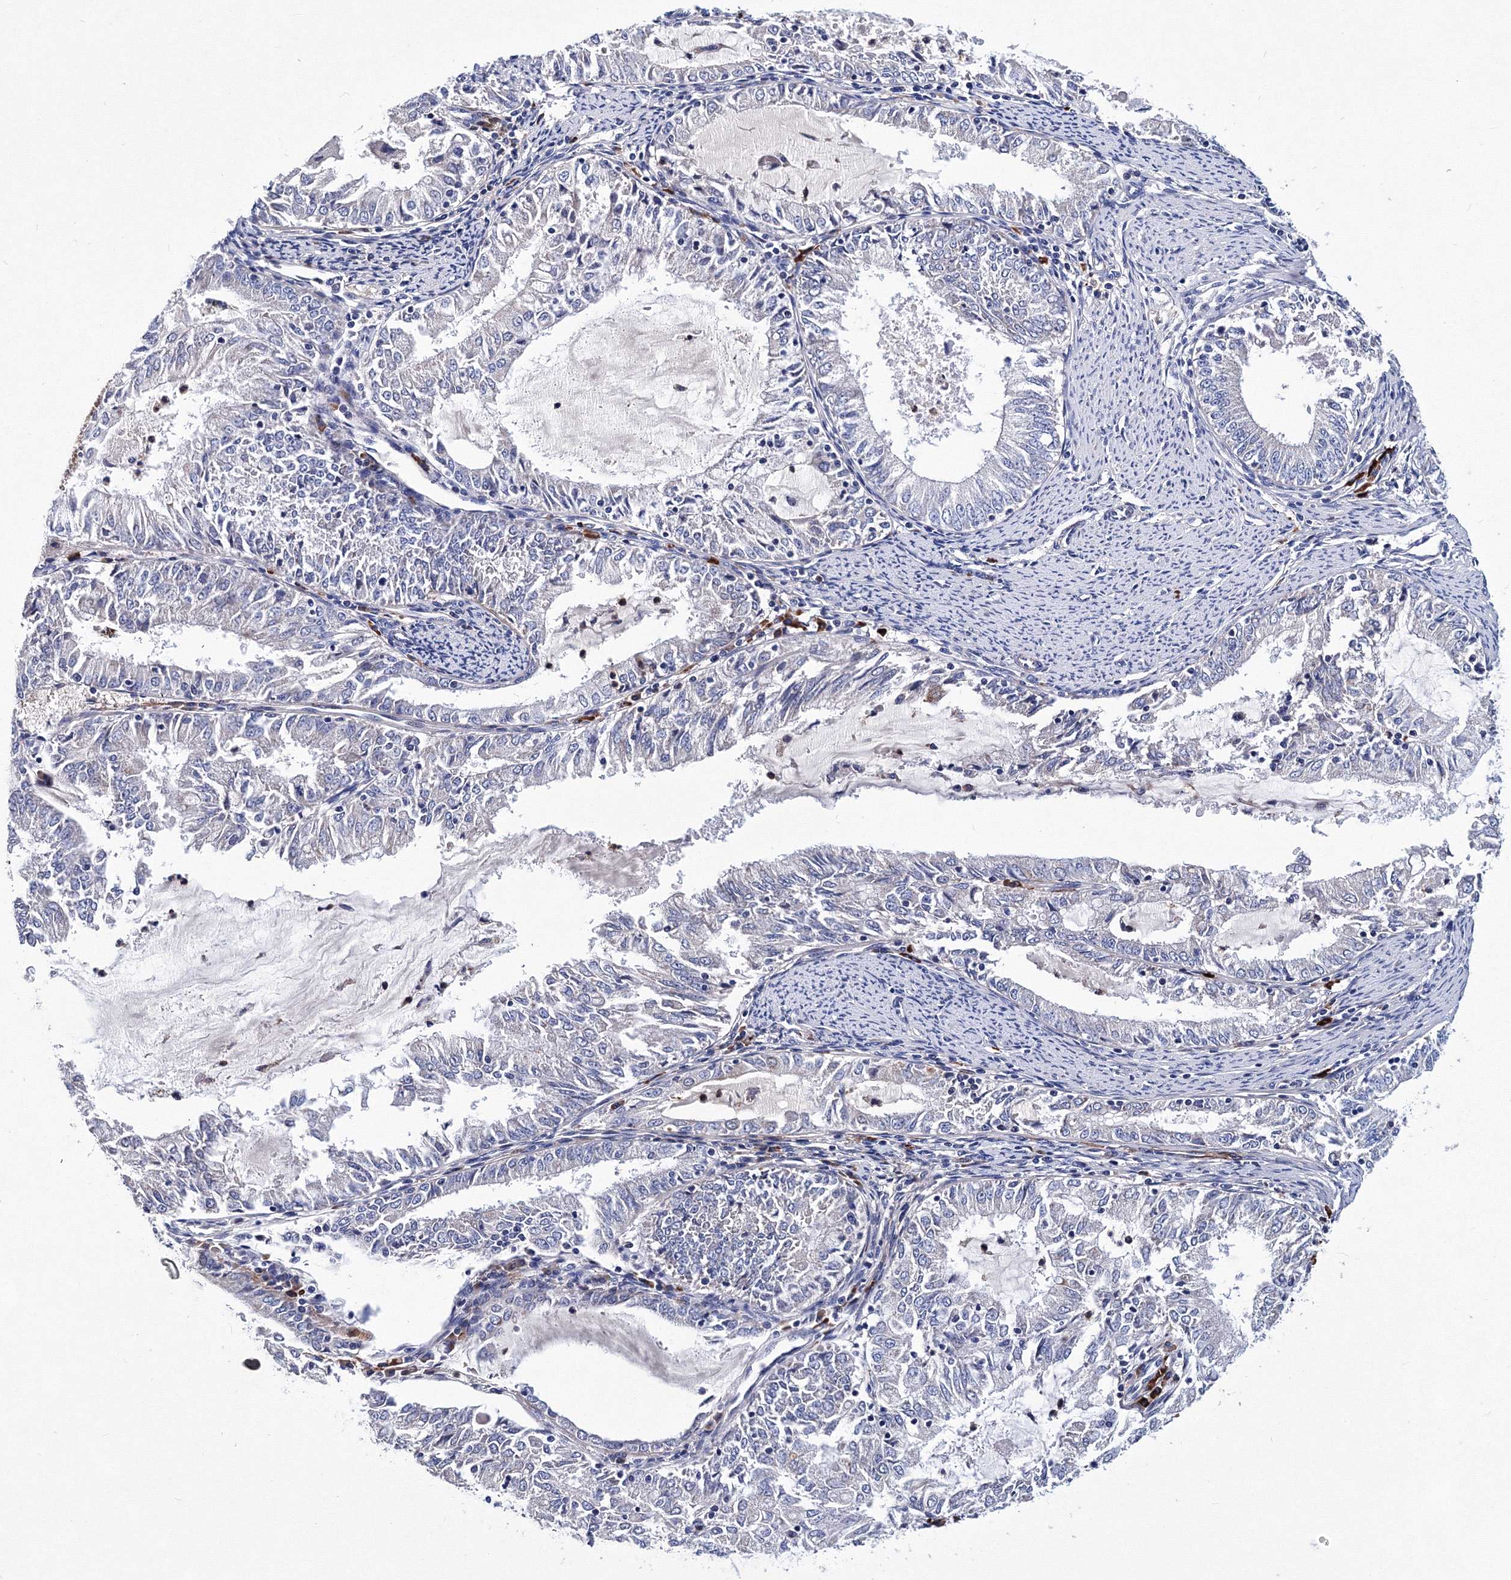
{"staining": {"intensity": "negative", "quantity": "none", "location": "none"}, "tissue": "endometrial cancer", "cell_type": "Tumor cells", "image_type": "cancer", "snomed": [{"axis": "morphology", "description": "Adenocarcinoma, NOS"}, {"axis": "topography", "description": "Endometrium"}], "caption": "Human endometrial adenocarcinoma stained for a protein using immunohistochemistry (IHC) demonstrates no expression in tumor cells.", "gene": "TRPM2", "patient": {"sex": "female", "age": 57}}